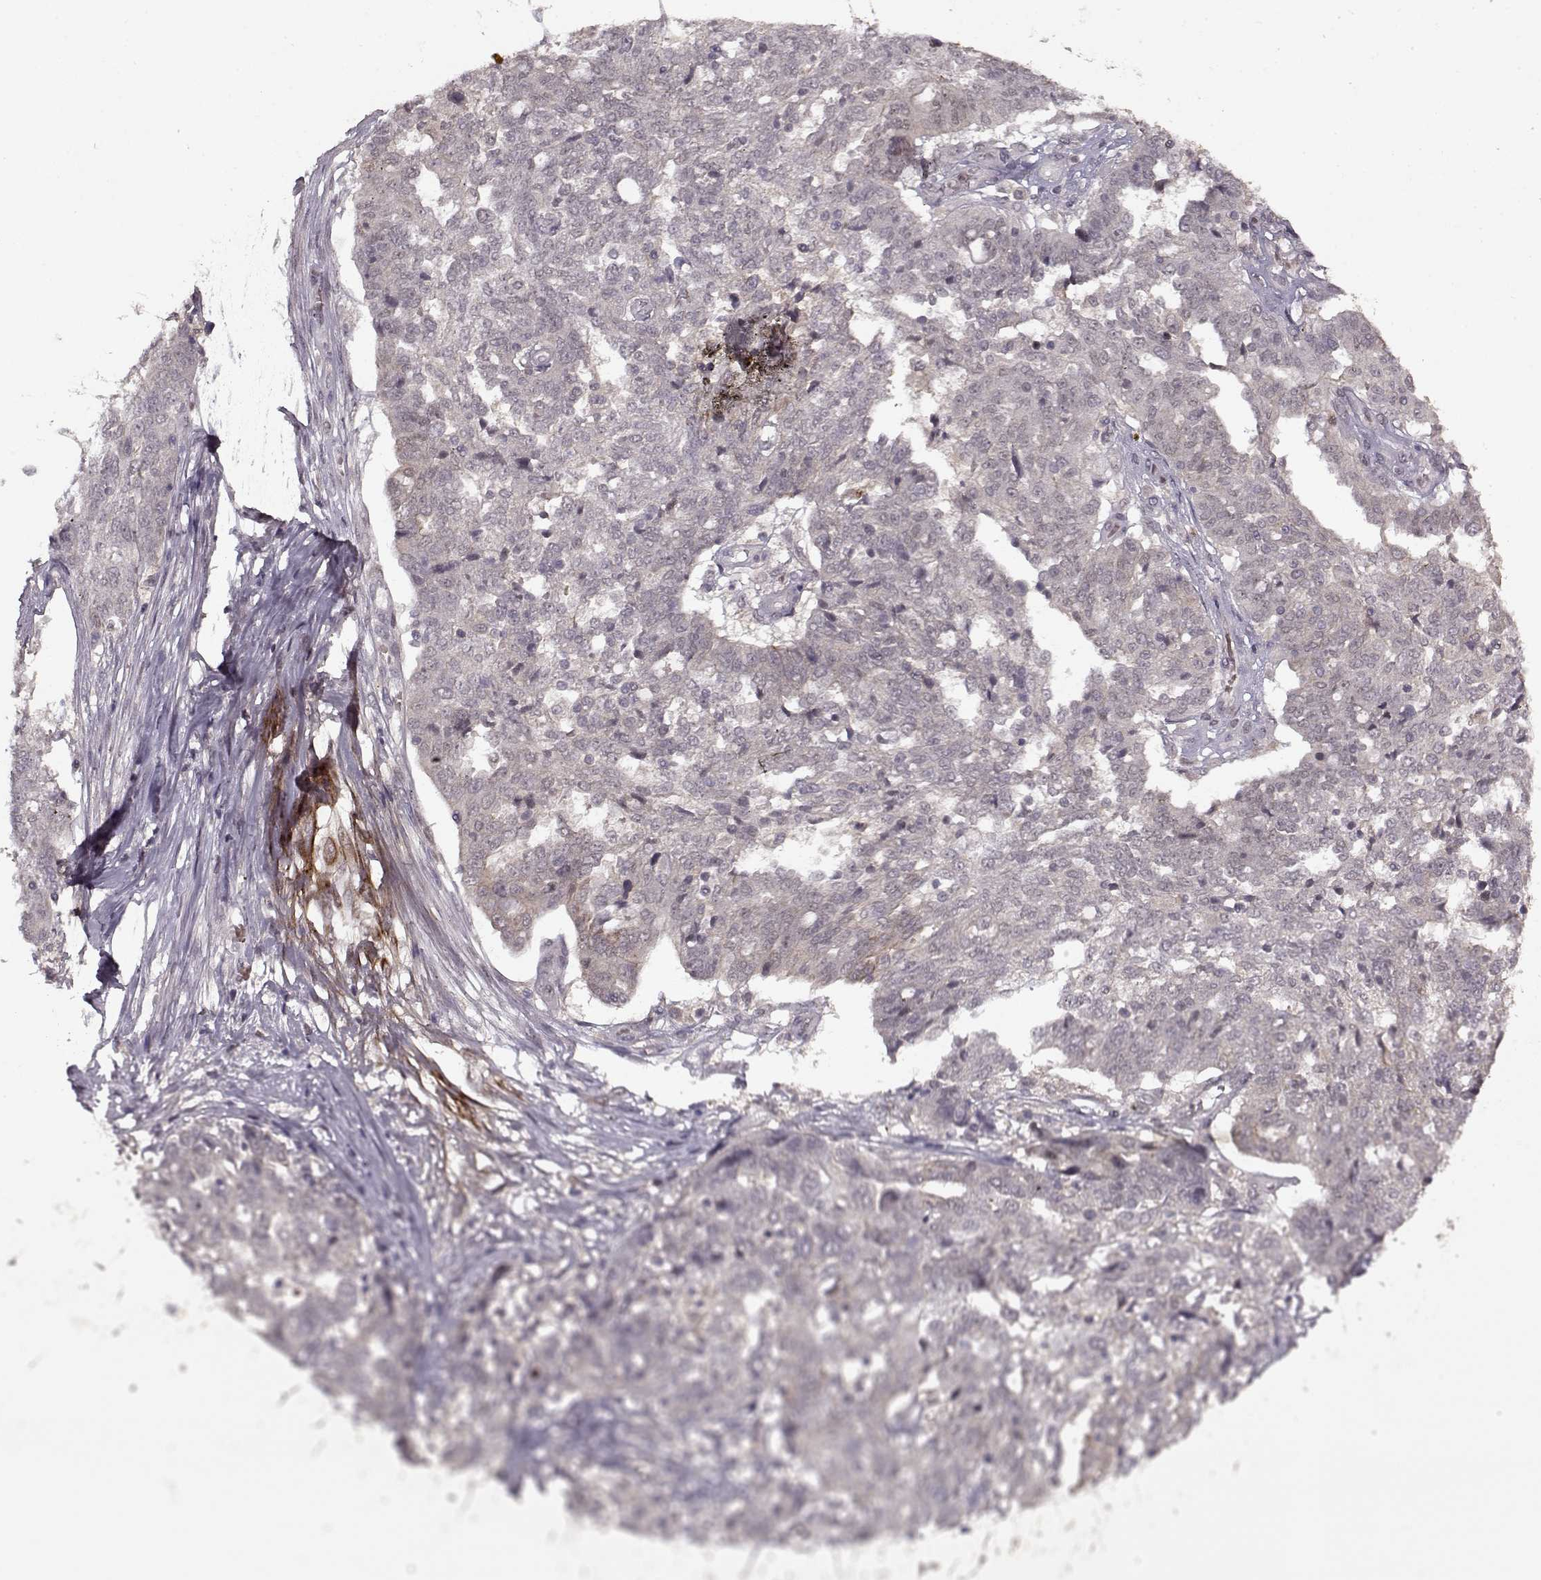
{"staining": {"intensity": "negative", "quantity": "none", "location": "none"}, "tissue": "ovarian cancer", "cell_type": "Tumor cells", "image_type": "cancer", "snomed": [{"axis": "morphology", "description": "Cystadenocarcinoma, serous, NOS"}, {"axis": "topography", "description": "Ovary"}], "caption": "Ovarian serous cystadenocarcinoma stained for a protein using immunohistochemistry exhibits no positivity tumor cells.", "gene": "DENND4B", "patient": {"sex": "female", "age": 67}}